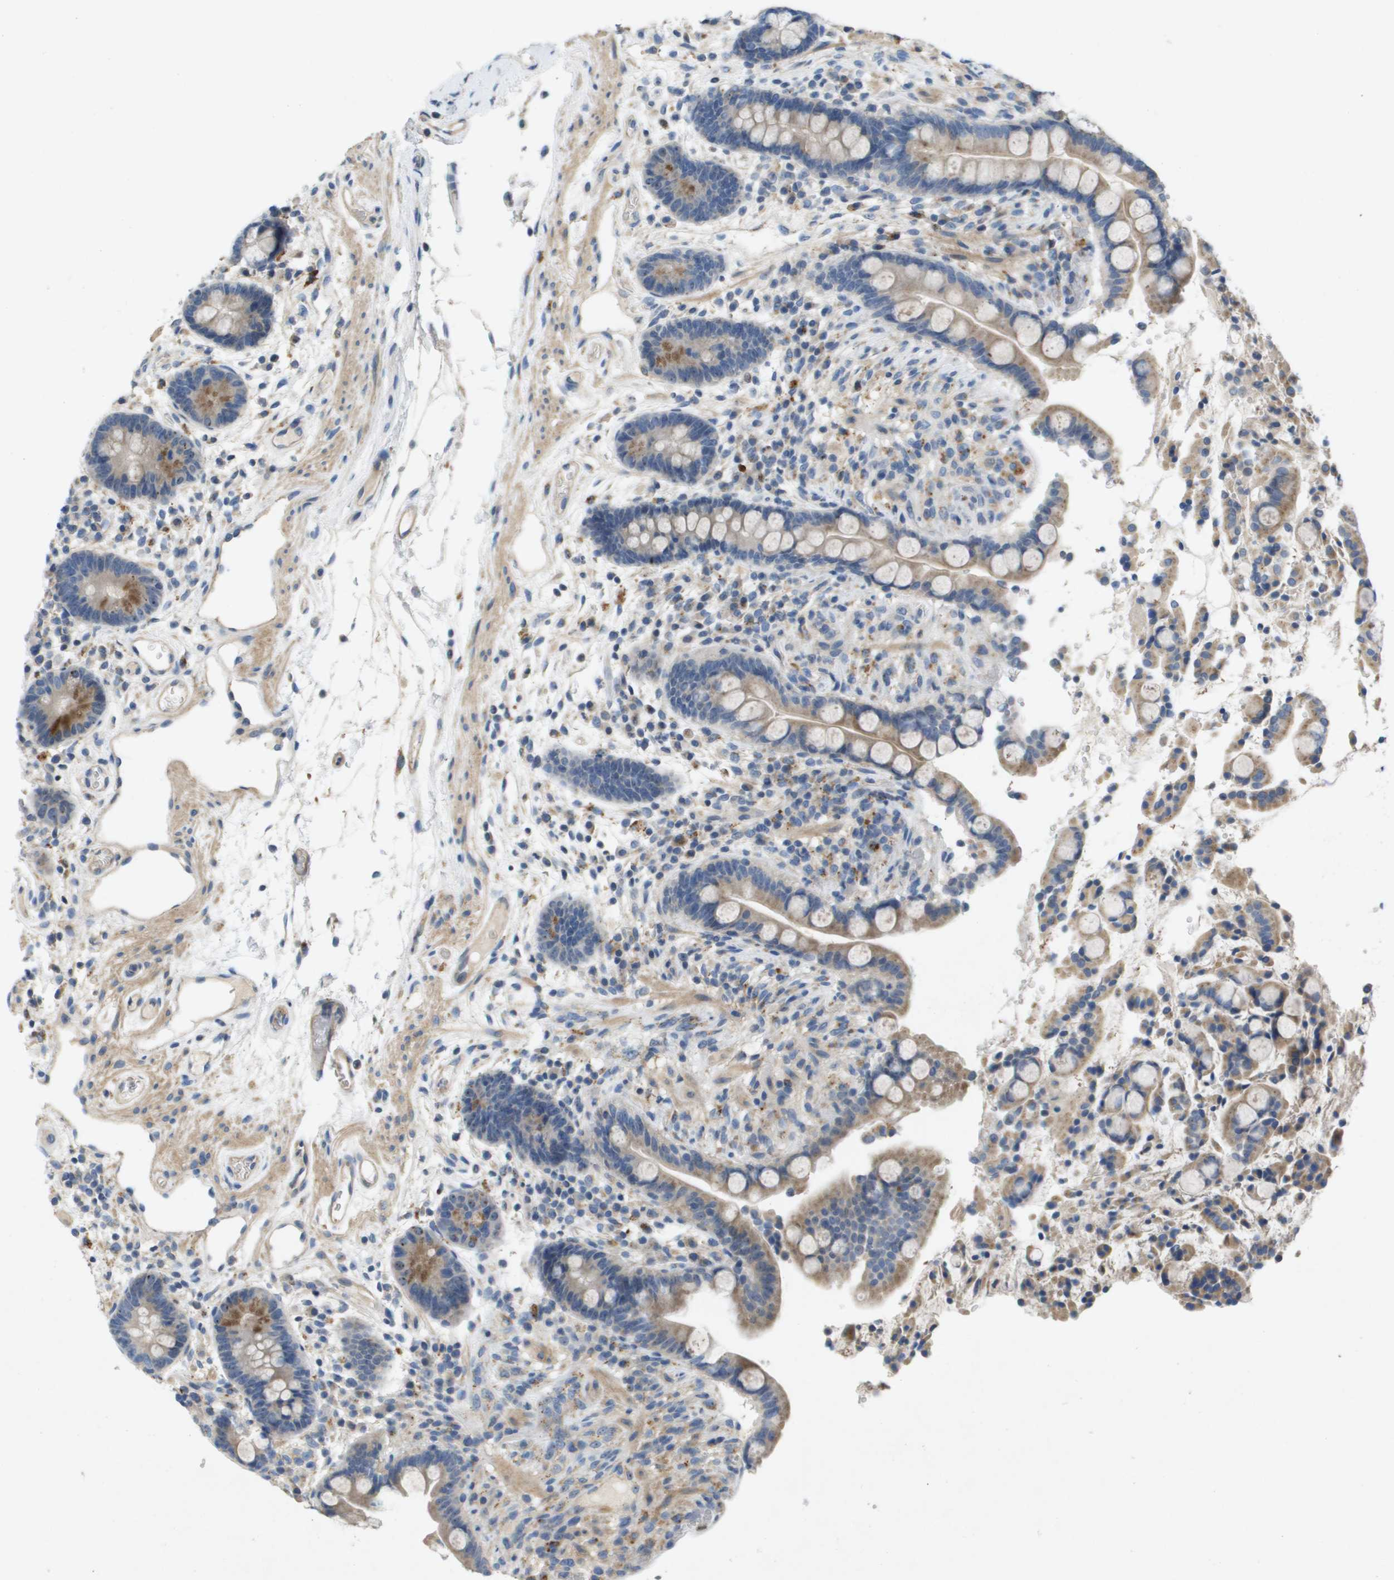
{"staining": {"intensity": "weak", "quantity": ">75%", "location": "cytoplasmic/membranous"}, "tissue": "colon", "cell_type": "Endothelial cells", "image_type": "normal", "snomed": [{"axis": "morphology", "description": "Normal tissue, NOS"}, {"axis": "topography", "description": "Colon"}], "caption": "A photomicrograph showing weak cytoplasmic/membranous expression in approximately >75% of endothelial cells in unremarkable colon, as visualized by brown immunohistochemical staining.", "gene": "B3GNT5", "patient": {"sex": "male", "age": 73}}